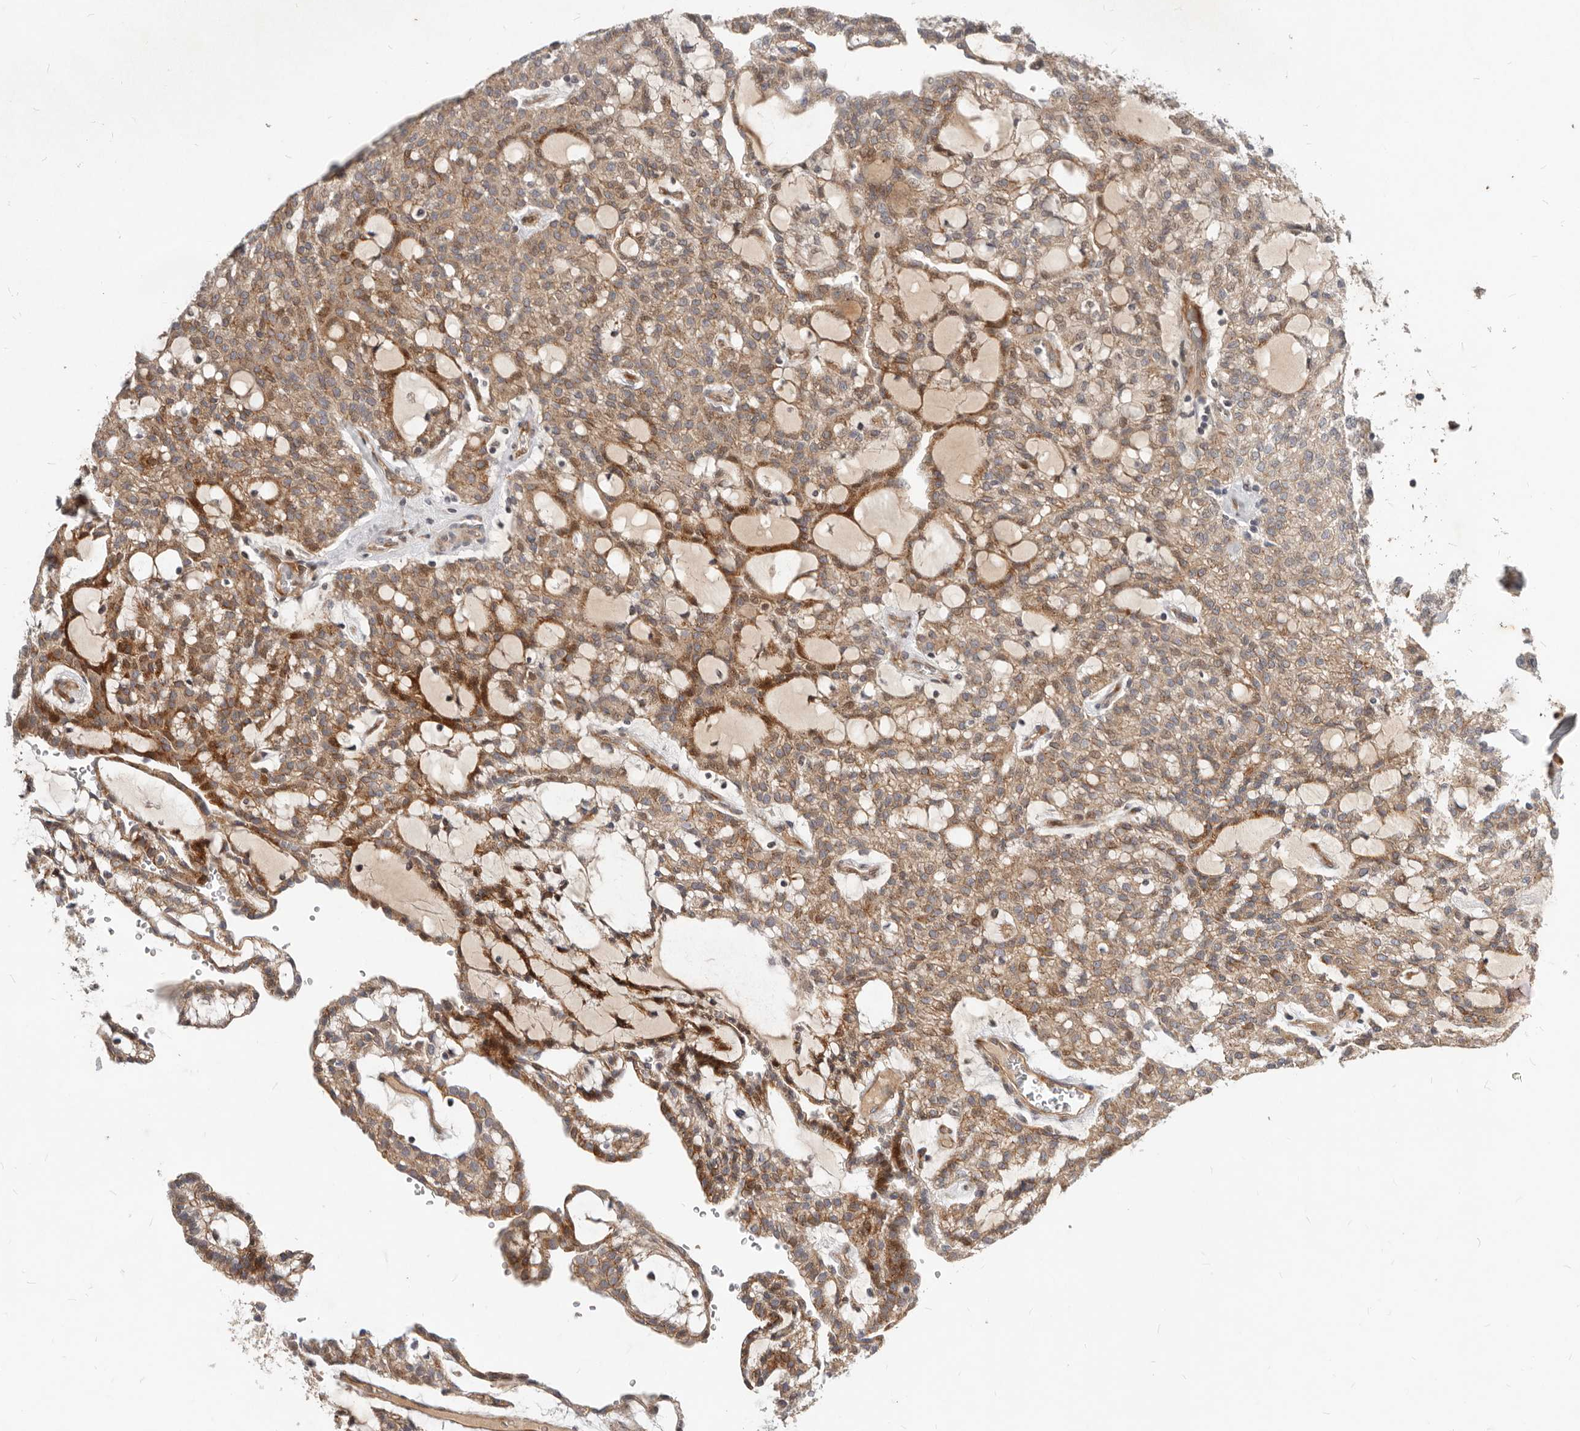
{"staining": {"intensity": "moderate", "quantity": ">75%", "location": "cytoplasmic/membranous"}, "tissue": "renal cancer", "cell_type": "Tumor cells", "image_type": "cancer", "snomed": [{"axis": "morphology", "description": "Adenocarcinoma, NOS"}, {"axis": "topography", "description": "Kidney"}], "caption": "Protein positivity by immunohistochemistry (IHC) displays moderate cytoplasmic/membranous expression in about >75% of tumor cells in renal adenocarcinoma. (brown staining indicates protein expression, while blue staining denotes nuclei).", "gene": "NPY4R", "patient": {"sex": "male", "age": 63}}